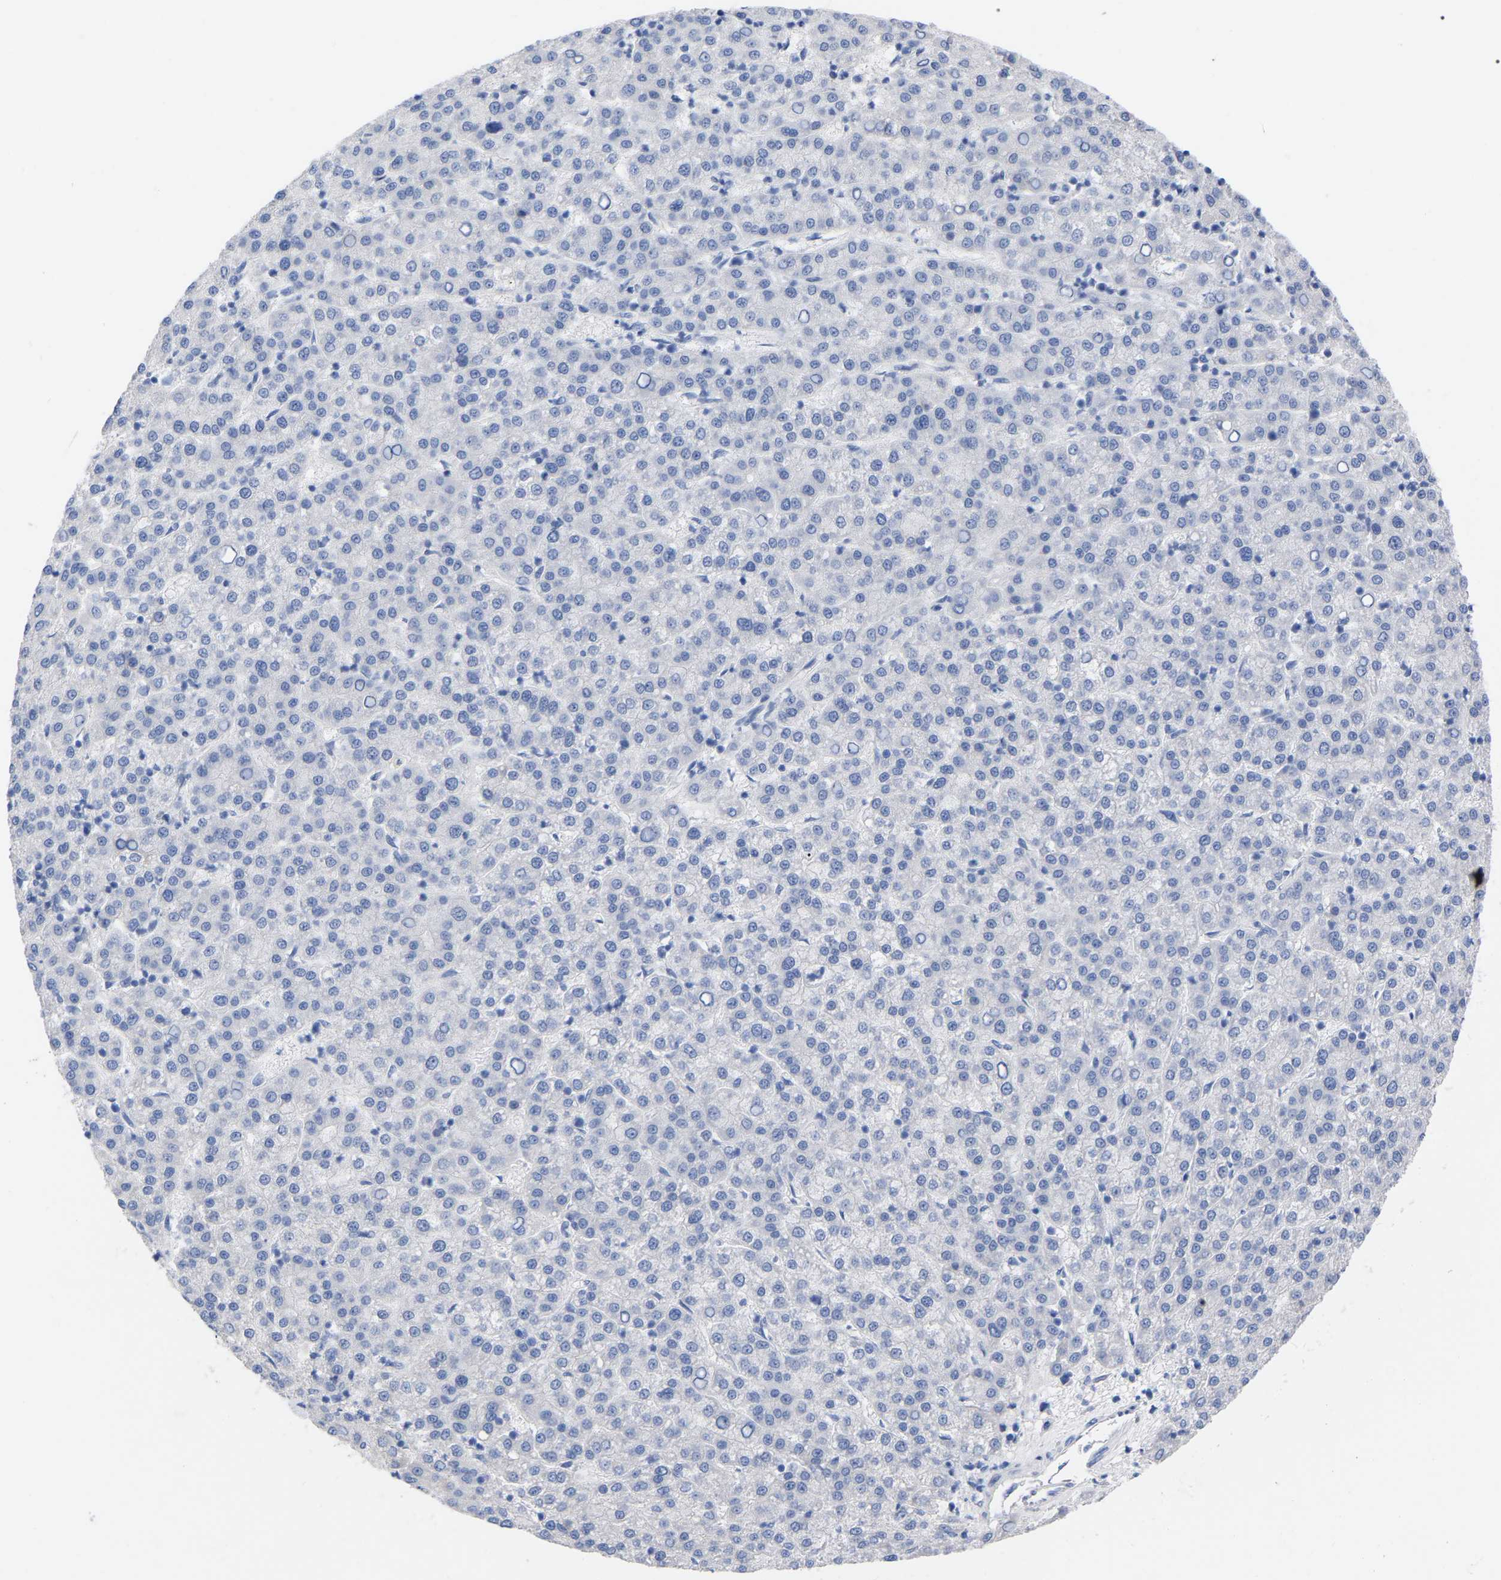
{"staining": {"intensity": "negative", "quantity": "none", "location": "none"}, "tissue": "liver cancer", "cell_type": "Tumor cells", "image_type": "cancer", "snomed": [{"axis": "morphology", "description": "Carcinoma, Hepatocellular, NOS"}, {"axis": "topography", "description": "Liver"}], "caption": "This image is of liver cancer stained with immunohistochemistry to label a protein in brown with the nuclei are counter-stained blue. There is no staining in tumor cells.", "gene": "HAPLN1", "patient": {"sex": "female", "age": 58}}